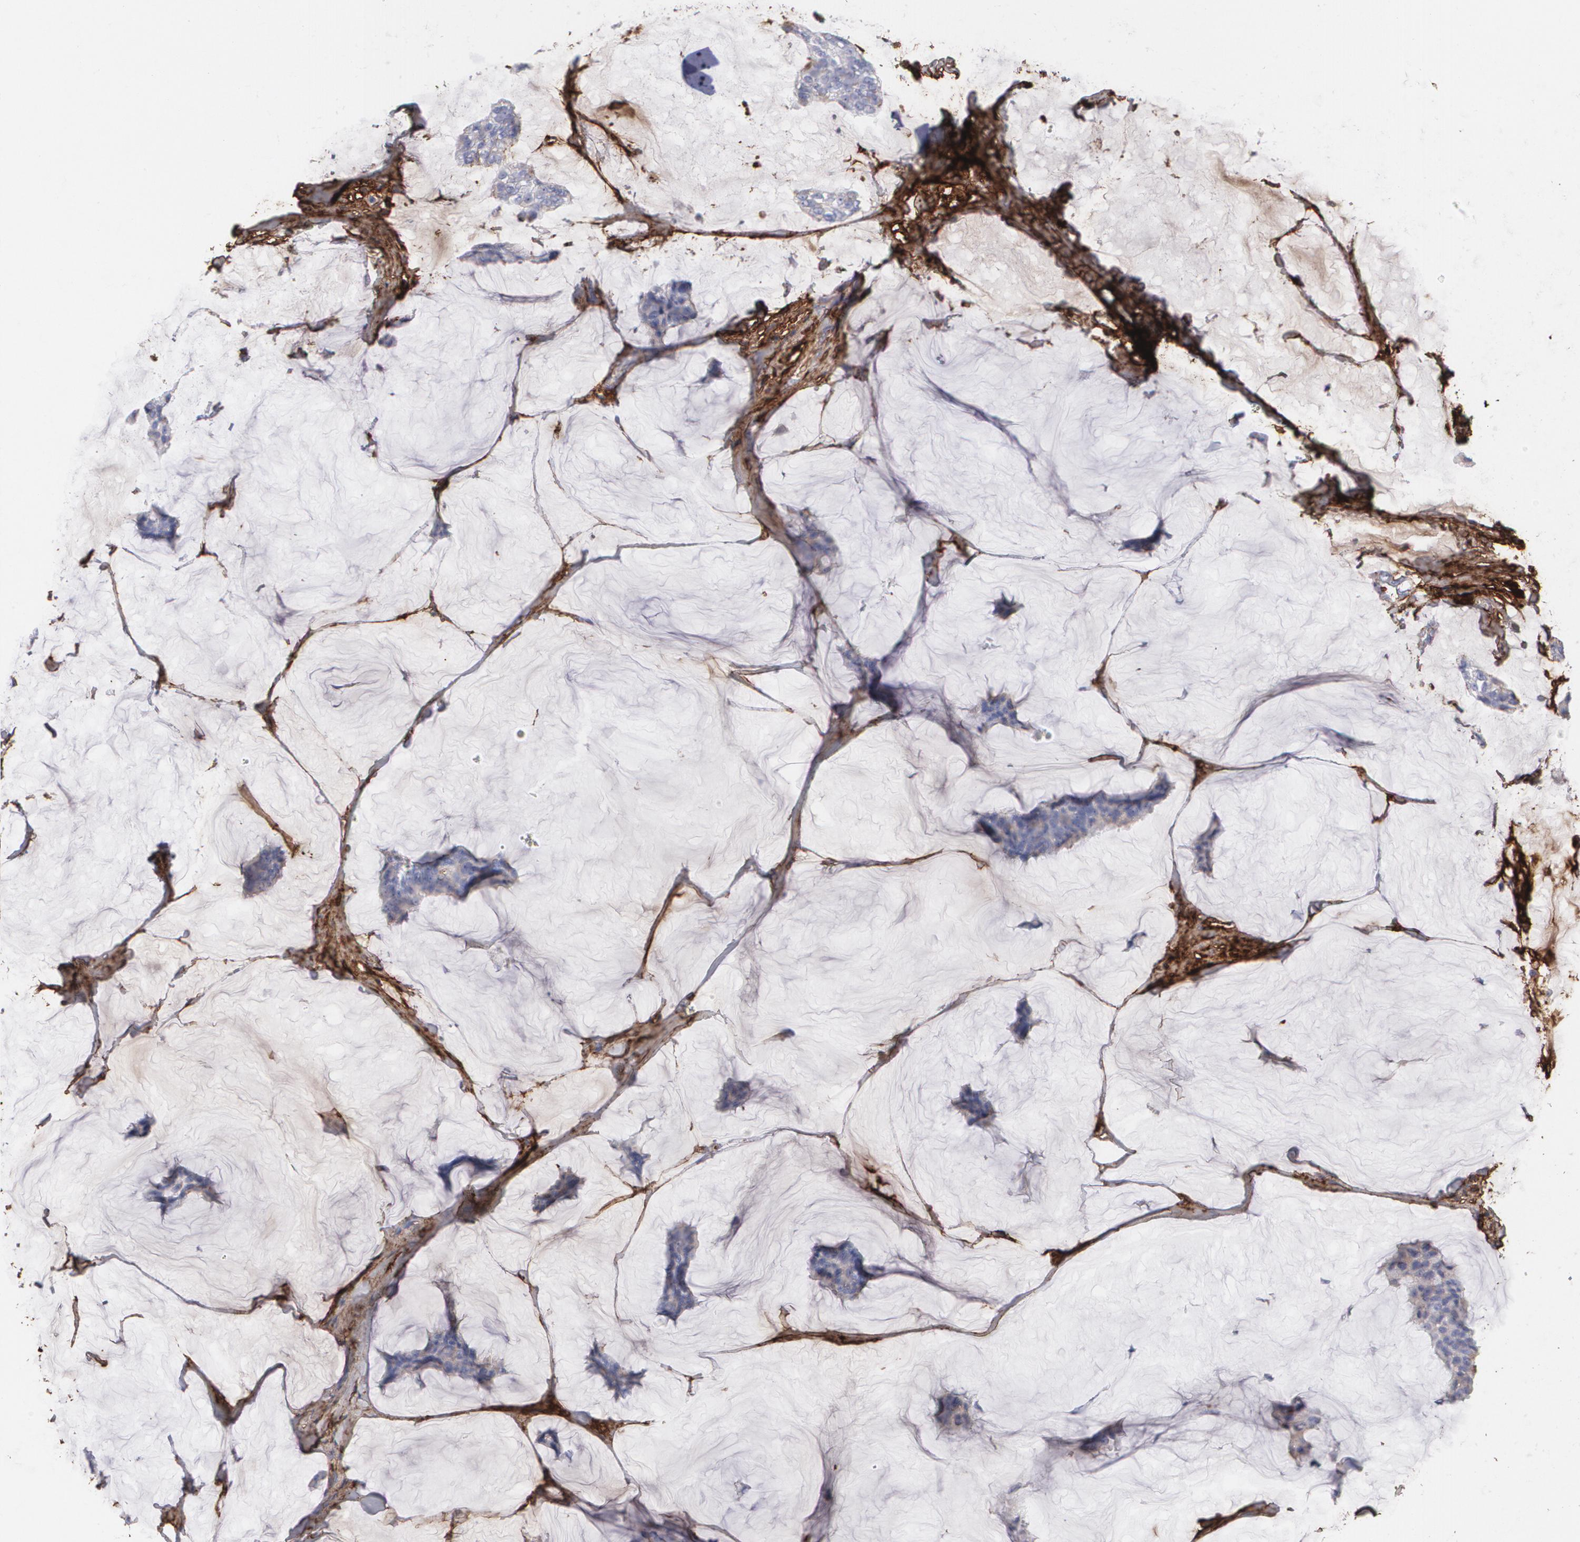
{"staining": {"intensity": "moderate", "quantity": ">75%", "location": "cytoplasmic/membranous"}, "tissue": "breast cancer", "cell_type": "Tumor cells", "image_type": "cancer", "snomed": [{"axis": "morphology", "description": "Duct carcinoma"}, {"axis": "topography", "description": "Breast"}], "caption": "Breast cancer stained with a brown dye shows moderate cytoplasmic/membranous positive expression in approximately >75% of tumor cells.", "gene": "FBLN1", "patient": {"sex": "female", "age": 93}}